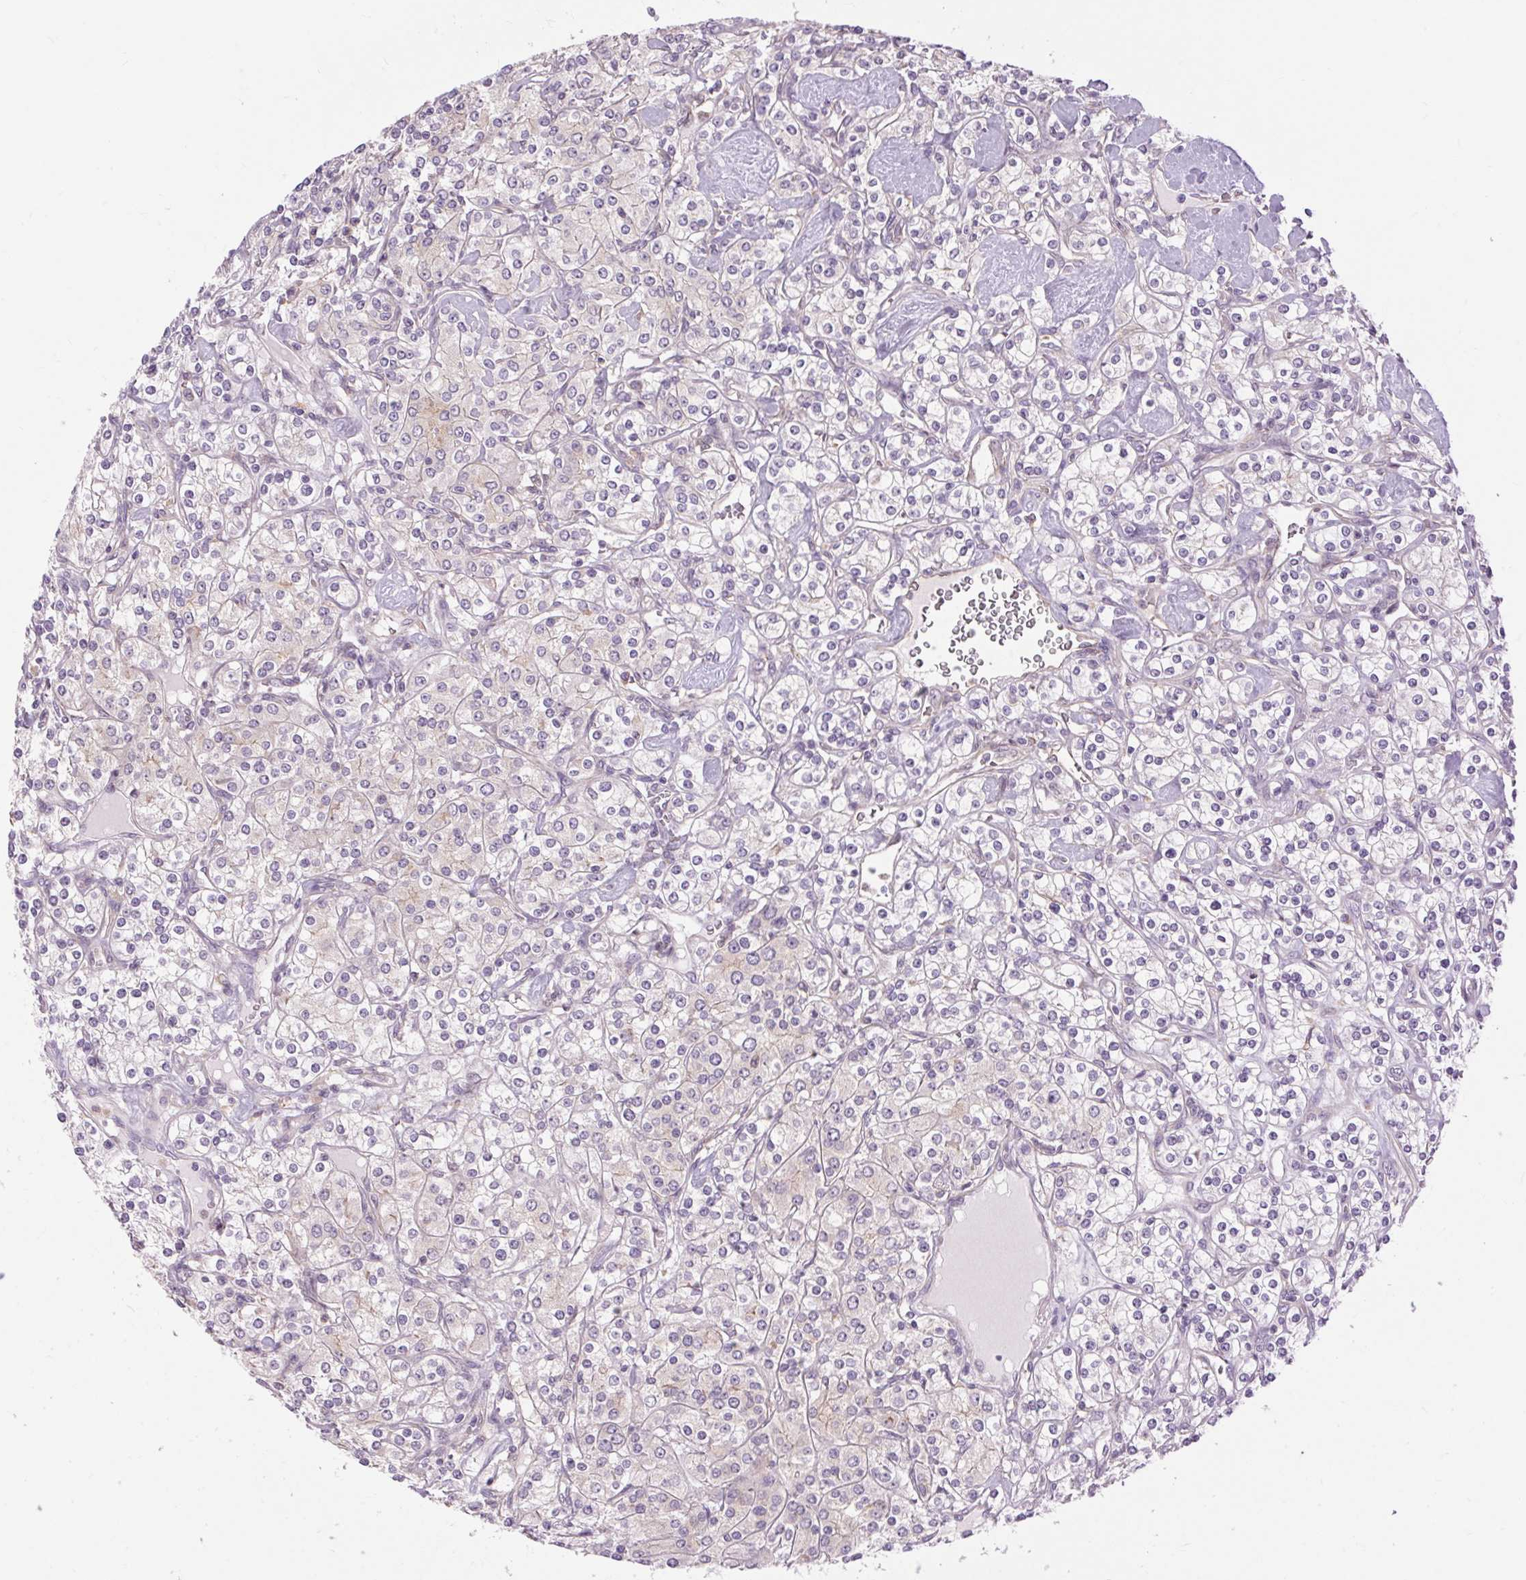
{"staining": {"intensity": "negative", "quantity": "none", "location": "none"}, "tissue": "renal cancer", "cell_type": "Tumor cells", "image_type": "cancer", "snomed": [{"axis": "morphology", "description": "Adenocarcinoma, NOS"}, {"axis": "topography", "description": "Kidney"}], "caption": "Tumor cells are negative for protein expression in human renal cancer.", "gene": "TM6SF1", "patient": {"sex": "male", "age": 77}}